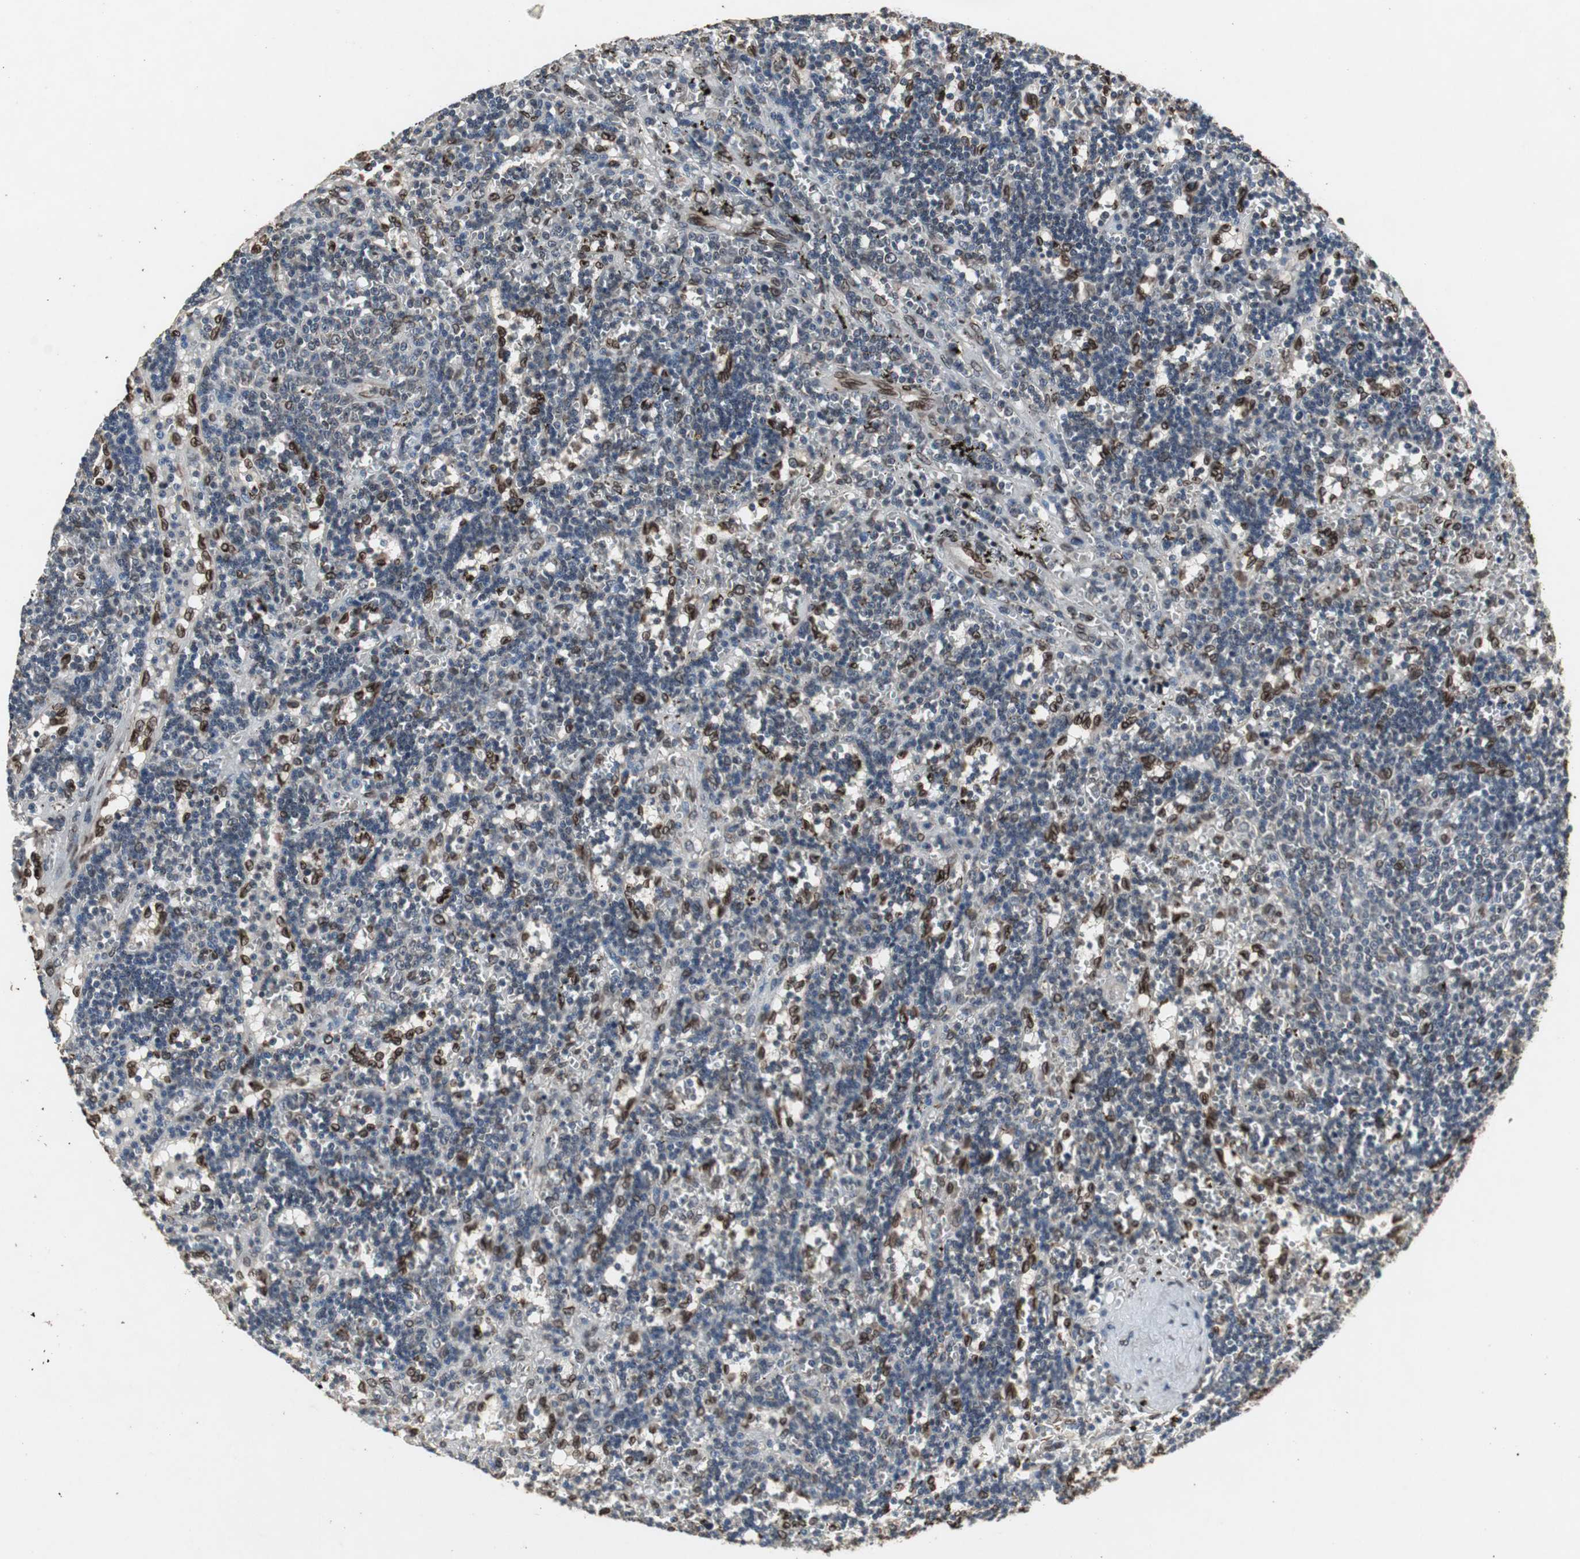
{"staining": {"intensity": "strong", "quantity": "25%-75%", "location": "cytoplasmic/membranous,nuclear"}, "tissue": "lymphoma", "cell_type": "Tumor cells", "image_type": "cancer", "snomed": [{"axis": "morphology", "description": "Malignant lymphoma, non-Hodgkin's type, Low grade"}, {"axis": "topography", "description": "Spleen"}], "caption": "Lymphoma tissue shows strong cytoplasmic/membranous and nuclear positivity in about 25%-75% of tumor cells, visualized by immunohistochemistry.", "gene": "LMNA", "patient": {"sex": "male", "age": 60}}